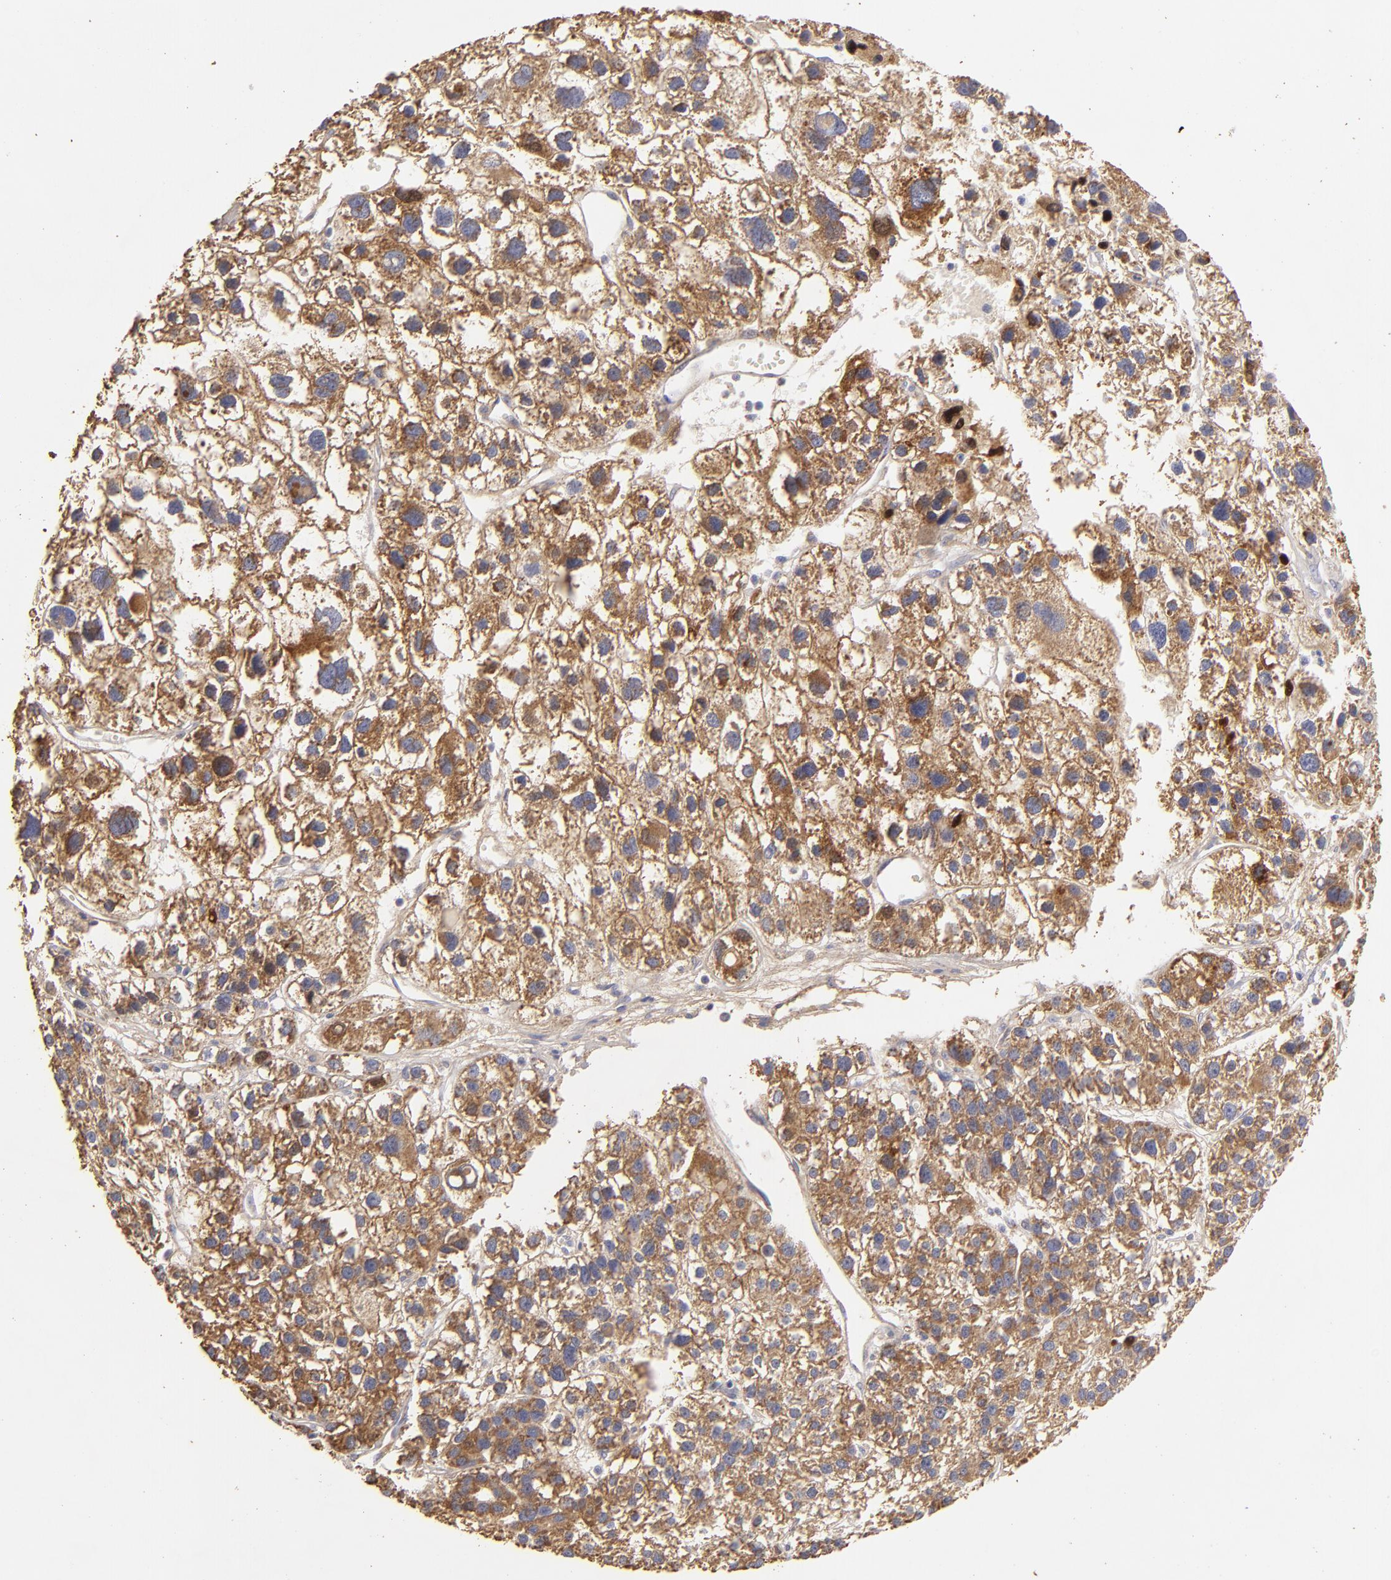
{"staining": {"intensity": "moderate", "quantity": ">75%", "location": "cytoplasmic/membranous"}, "tissue": "liver cancer", "cell_type": "Tumor cells", "image_type": "cancer", "snomed": [{"axis": "morphology", "description": "Carcinoma, Hepatocellular, NOS"}, {"axis": "topography", "description": "Liver"}], "caption": "This image reveals immunohistochemistry staining of human liver hepatocellular carcinoma, with medium moderate cytoplasmic/membranous expression in about >75% of tumor cells.", "gene": "CFB", "patient": {"sex": "female", "age": 85}}